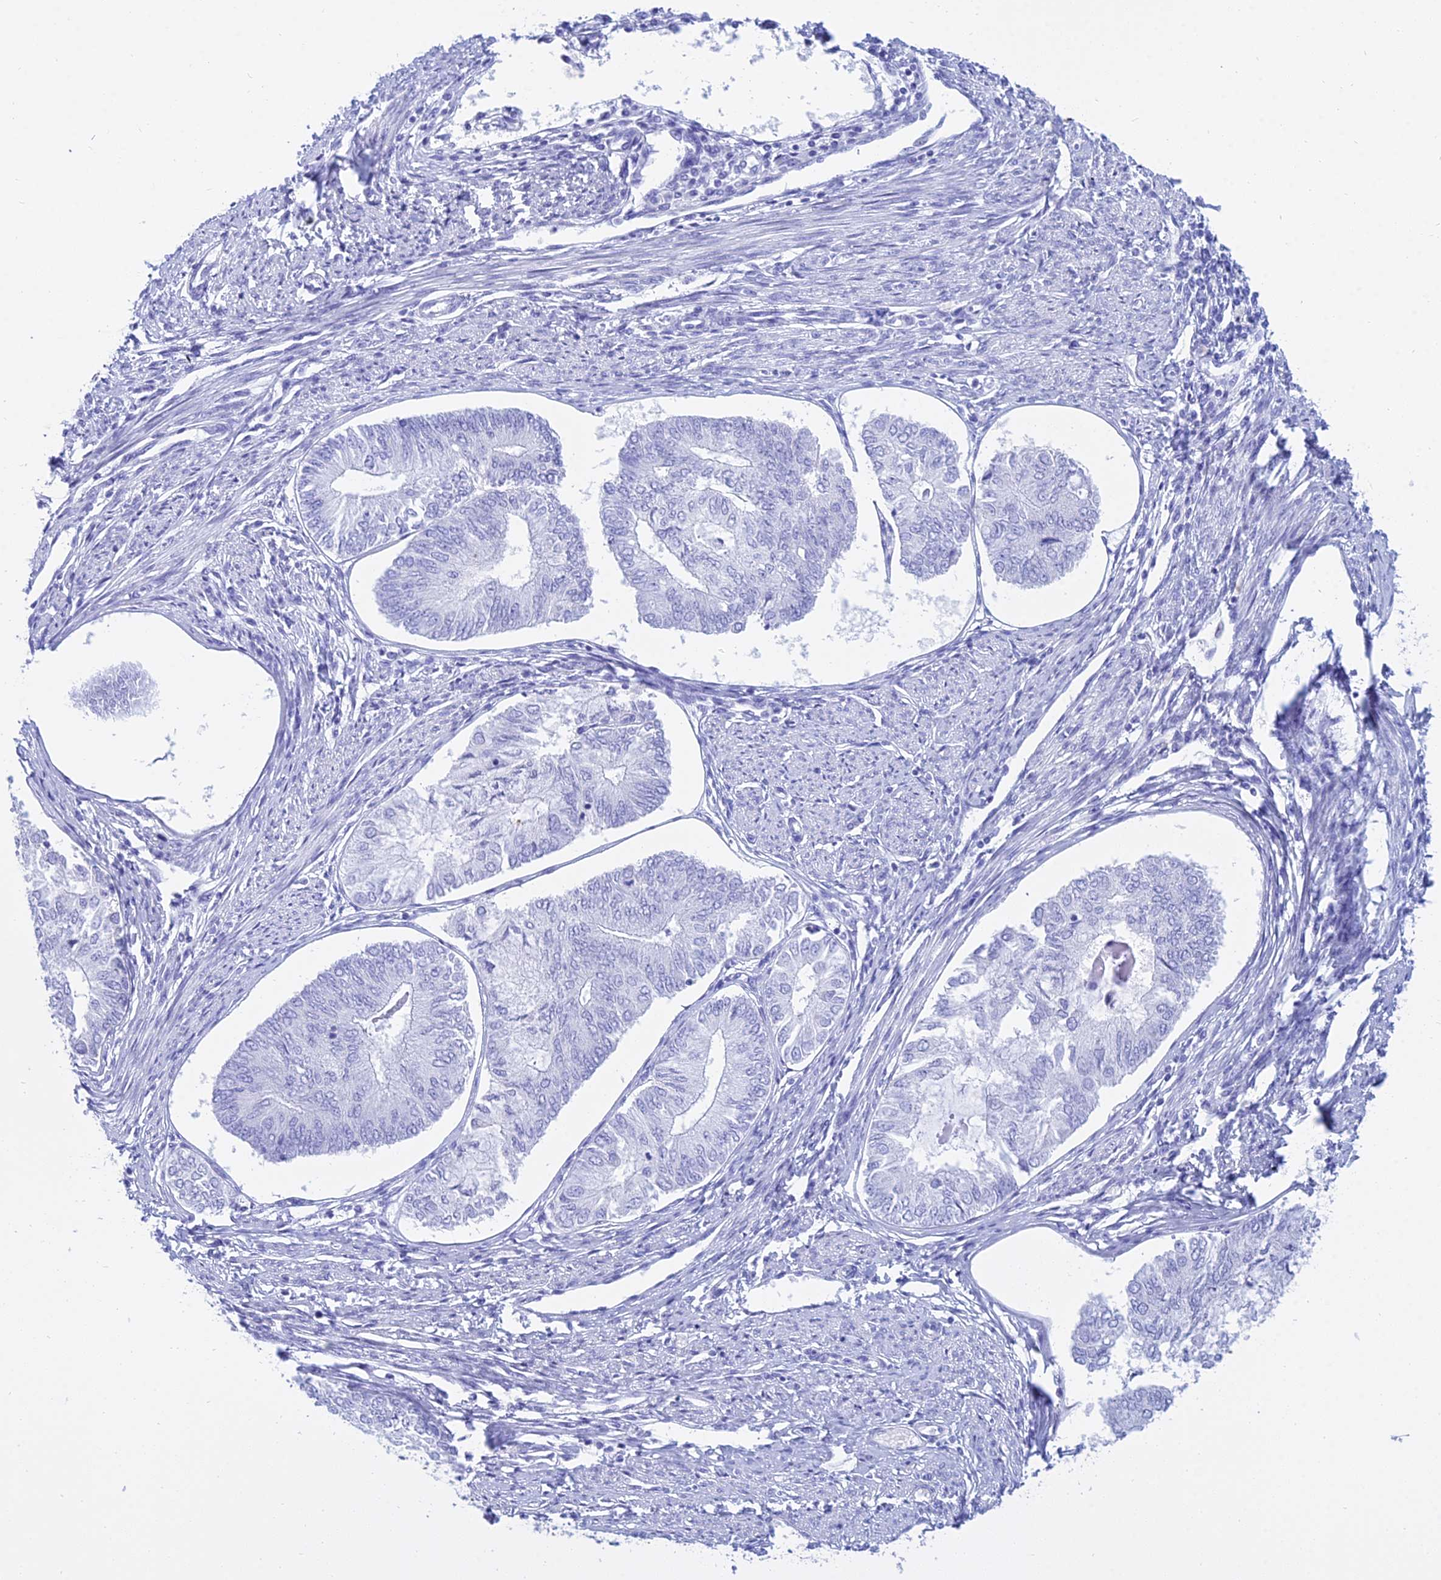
{"staining": {"intensity": "negative", "quantity": "none", "location": "none"}, "tissue": "endometrial cancer", "cell_type": "Tumor cells", "image_type": "cancer", "snomed": [{"axis": "morphology", "description": "Adenocarcinoma, NOS"}, {"axis": "topography", "description": "Endometrium"}], "caption": "Immunohistochemistry of endometrial cancer exhibits no expression in tumor cells.", "gene": "PATE4", "patient": {"sex": "female", "age": 68}}